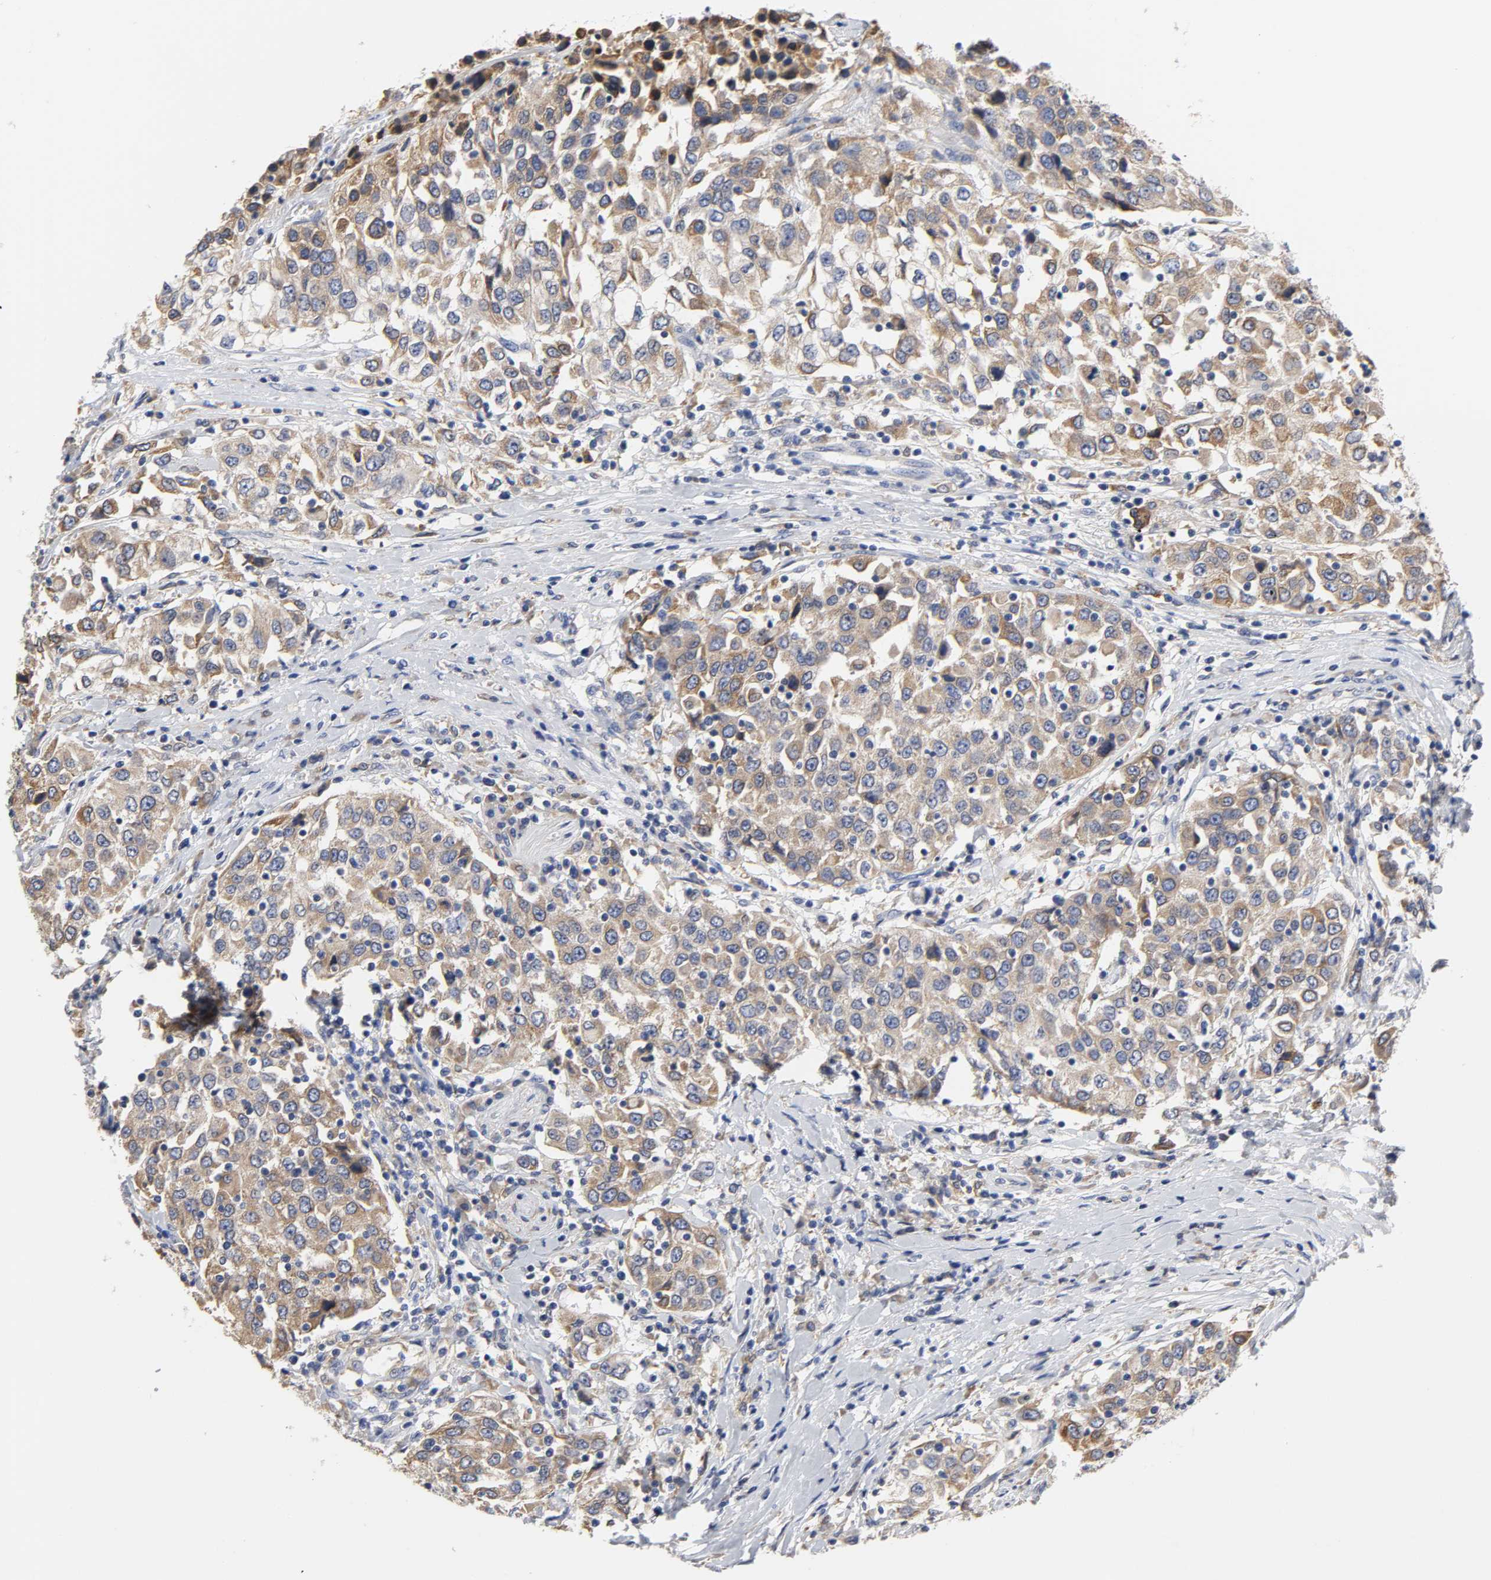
{"staining": {"intensity": "moderate", "quantity": ">75%", "location": "cytoplasmic/membranous"}, "tissue": "urothelial cancer", "cell_type": "Tumor cells", "image_type": "cancer", "snomed": [{"axis": "morphology", "description": "Urothelial carcinoma, High grade"}, {"axis": "topography", "description": "Urinary bladder"}], "caption": "Tumor cells show medium levels of moderate cytoplasmic/membranous staining in approximately >75% of cells in high-grade urothelial carcinoma.", "gene": "HCK", "patient": {"sex": "female", "age": 80}}